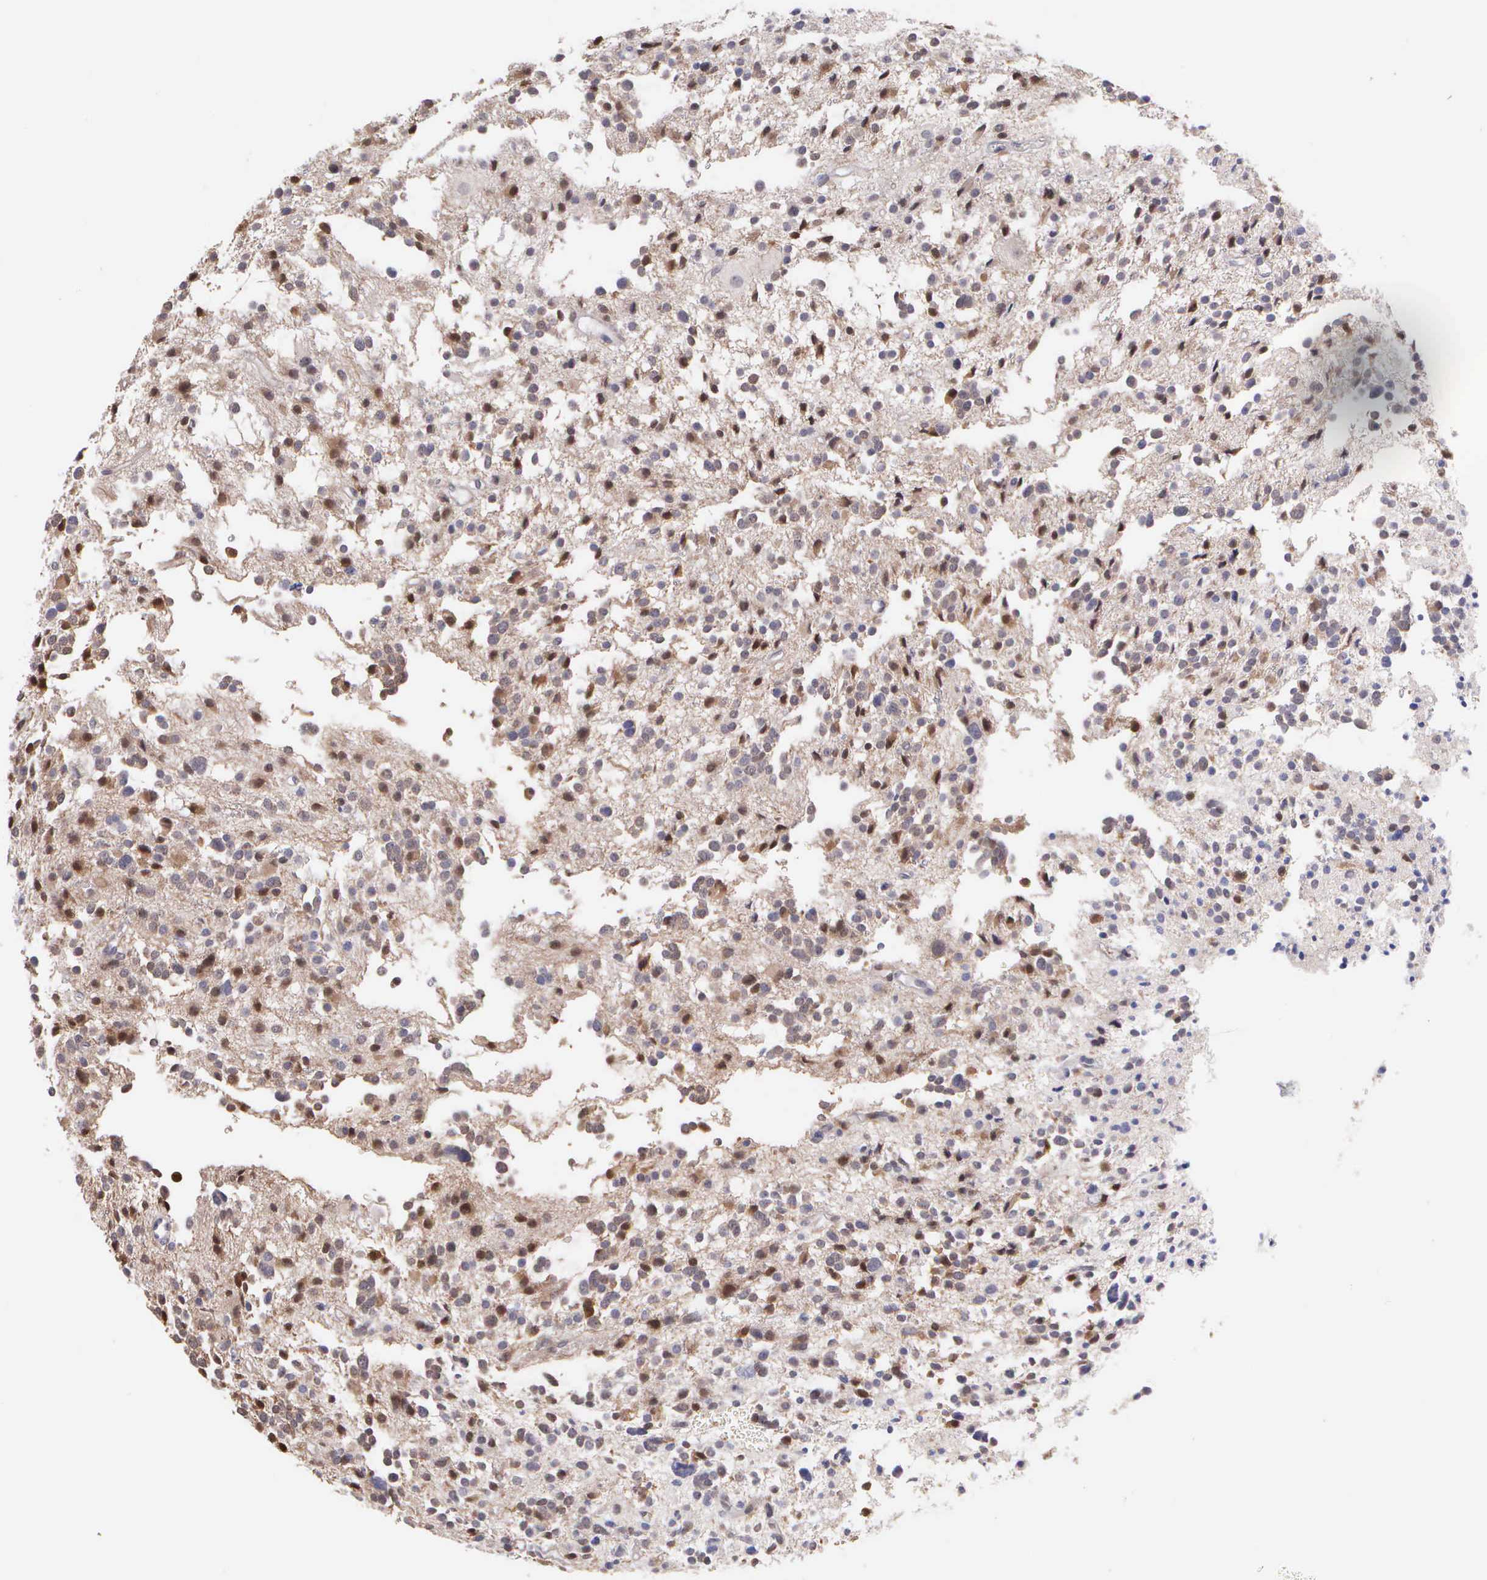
{"staining": {"intensity": "weak", "quantity": "25%-75%", "location": "cytoplasmic/membranous,nuclear"}, "tissue": "glioma", "cell_type": "Tumor cells", "image_type": "cancer", "snomed": [{"axis": "morphology", "description": "Glioma, malignant, Low grade"}, {"axis": "topography", "description": "Brain"}], "caption": "Protein expression analysis of human glioma reveals weak cytoplasmic/membranous and nuclear expression in approximately 25%-75% of tumor cells.", "gene": "BID", "patient": {"sex": "female", "age": 36}}